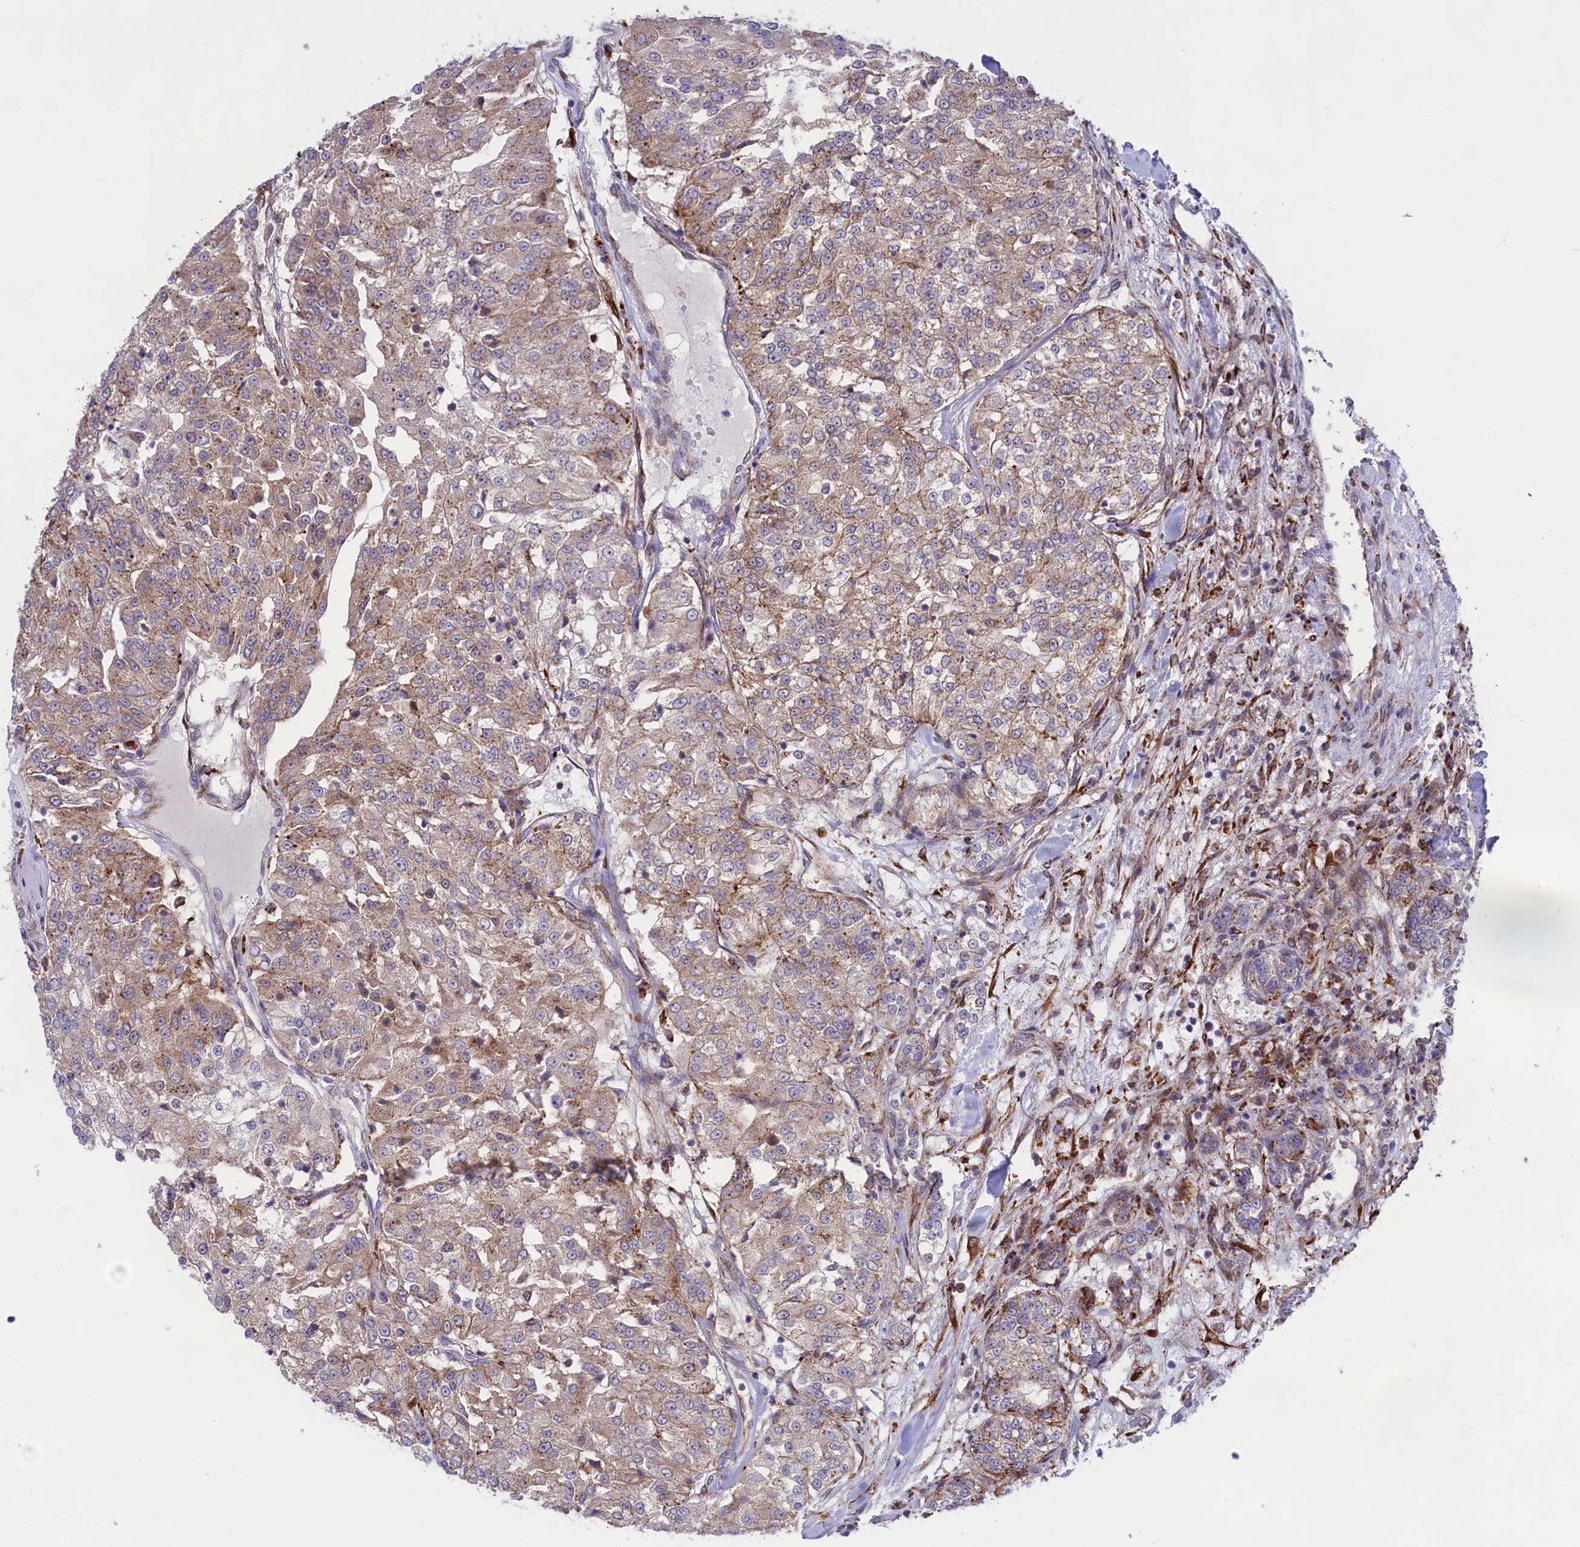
{"staining": {"intensity": "moderate", "quantity": "25%-75%", "location": "cytoplasmic/membranous"}, "tissue": "renal cancer", "cell_type": "Tumor cells", "image_type": "cancer", "snomed": [{"axis": "morphology", "description": "Adenocarcinoma, NOS"}, {"axis": "topography", "description": "Kidney"}], "caption": "IHC histopathology image of neoplastic tissue: renal cancer stained using immunohistochemistry (IHC) reveals medium levels of moderate protein expression localized specifically in the cytoplasmic/membranous of tumor cells, appearing as a cytoplasmic/membranous brown color.", "gene": "MAN2B1", "patient": {"sex": "female", "age": 63}}